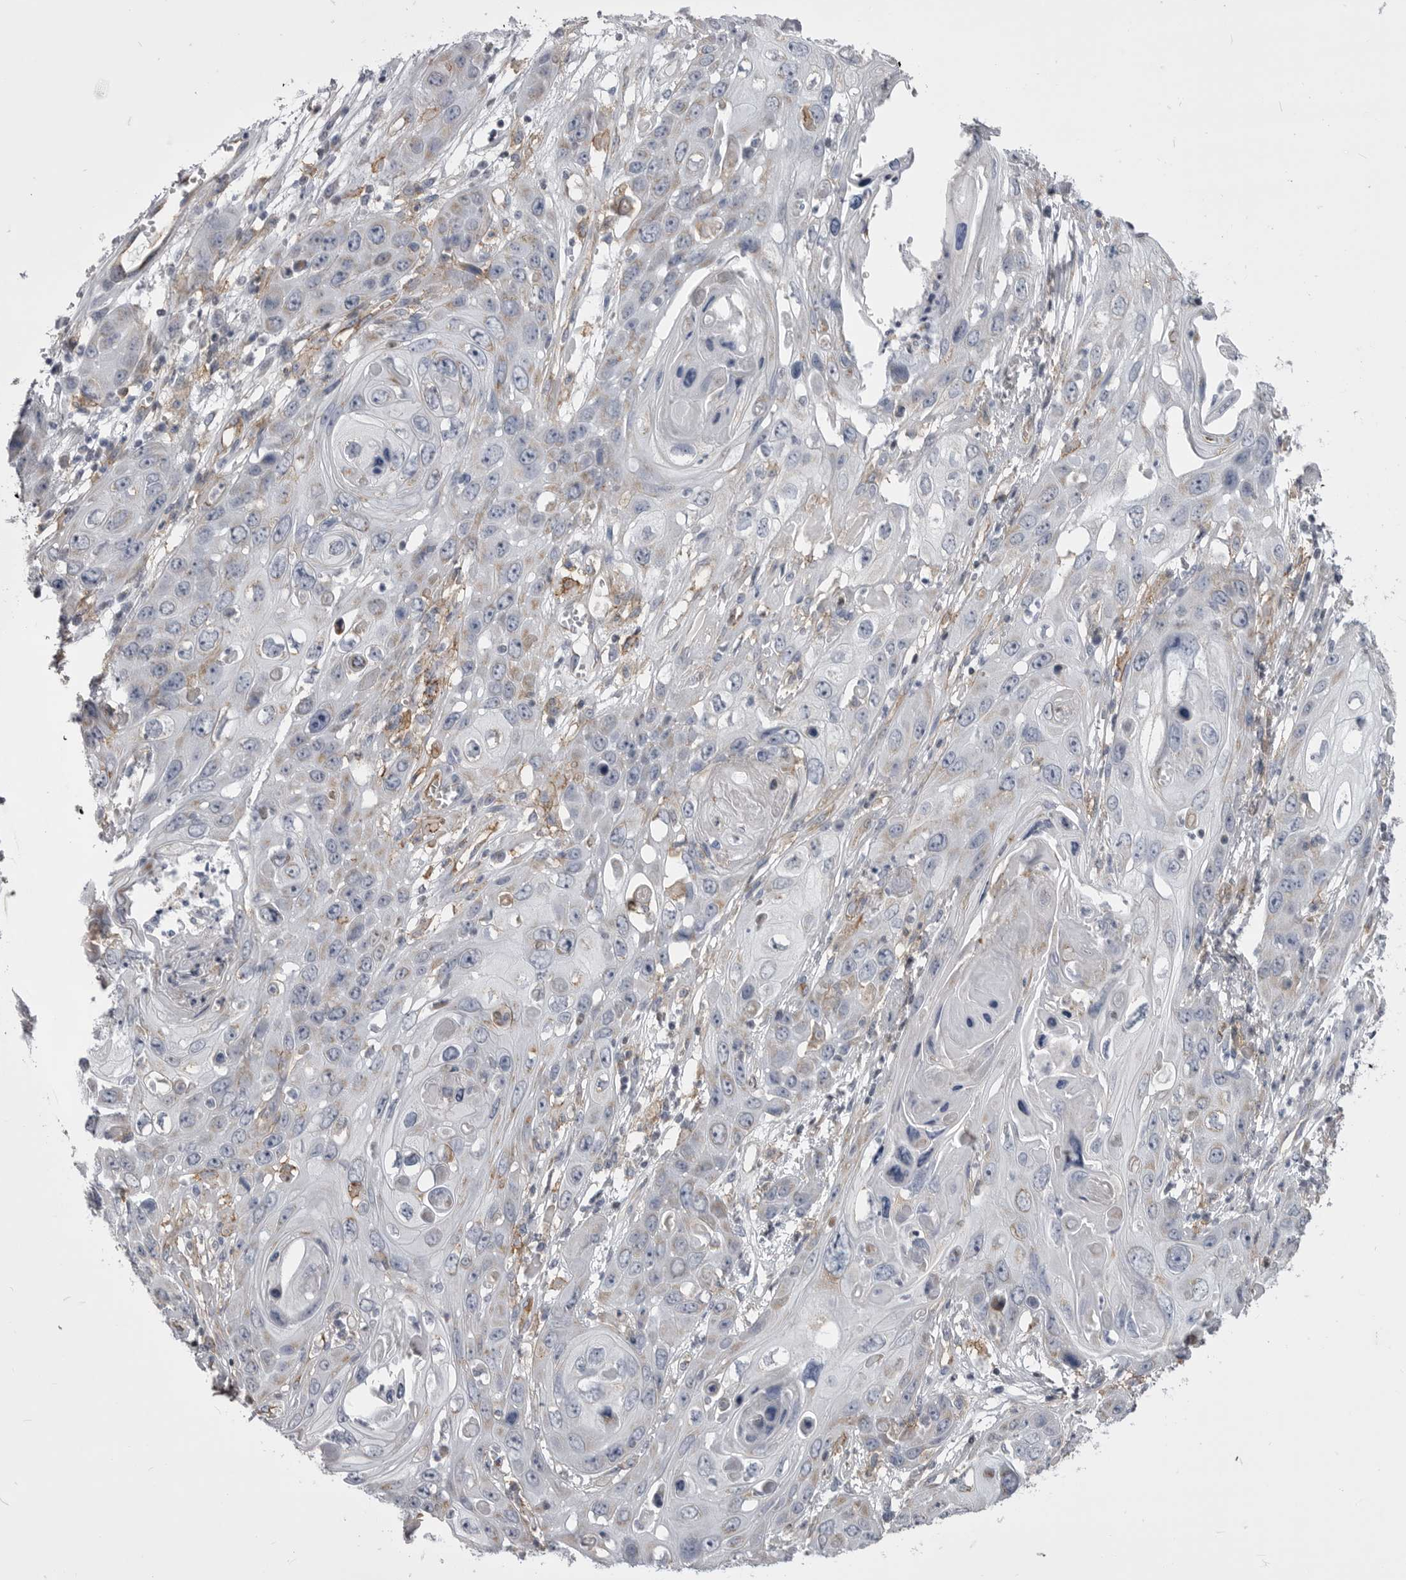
{"staining": {"intensity": "weak", "quantity": "<25%", "location": "cytoplasmic/membranous"}, "tissue": "skin cancer", "cell_type": "Tumor cells", "image_type": "cancer", "snomed": [{"axis": "morphology", "description": "Squamous cell carcinoma, NOS"}, {"axis": "topography", "description": "Skin"}], "caption": "There is no significant staining in tumor cells of squamous cell carcinoma (skin). (DAB immunohistochemistry (IHC) visualized using brightfield microscopy, high magnification).", "gene": "OPLAH", "patient": {"sex": "male", "age": 55}}